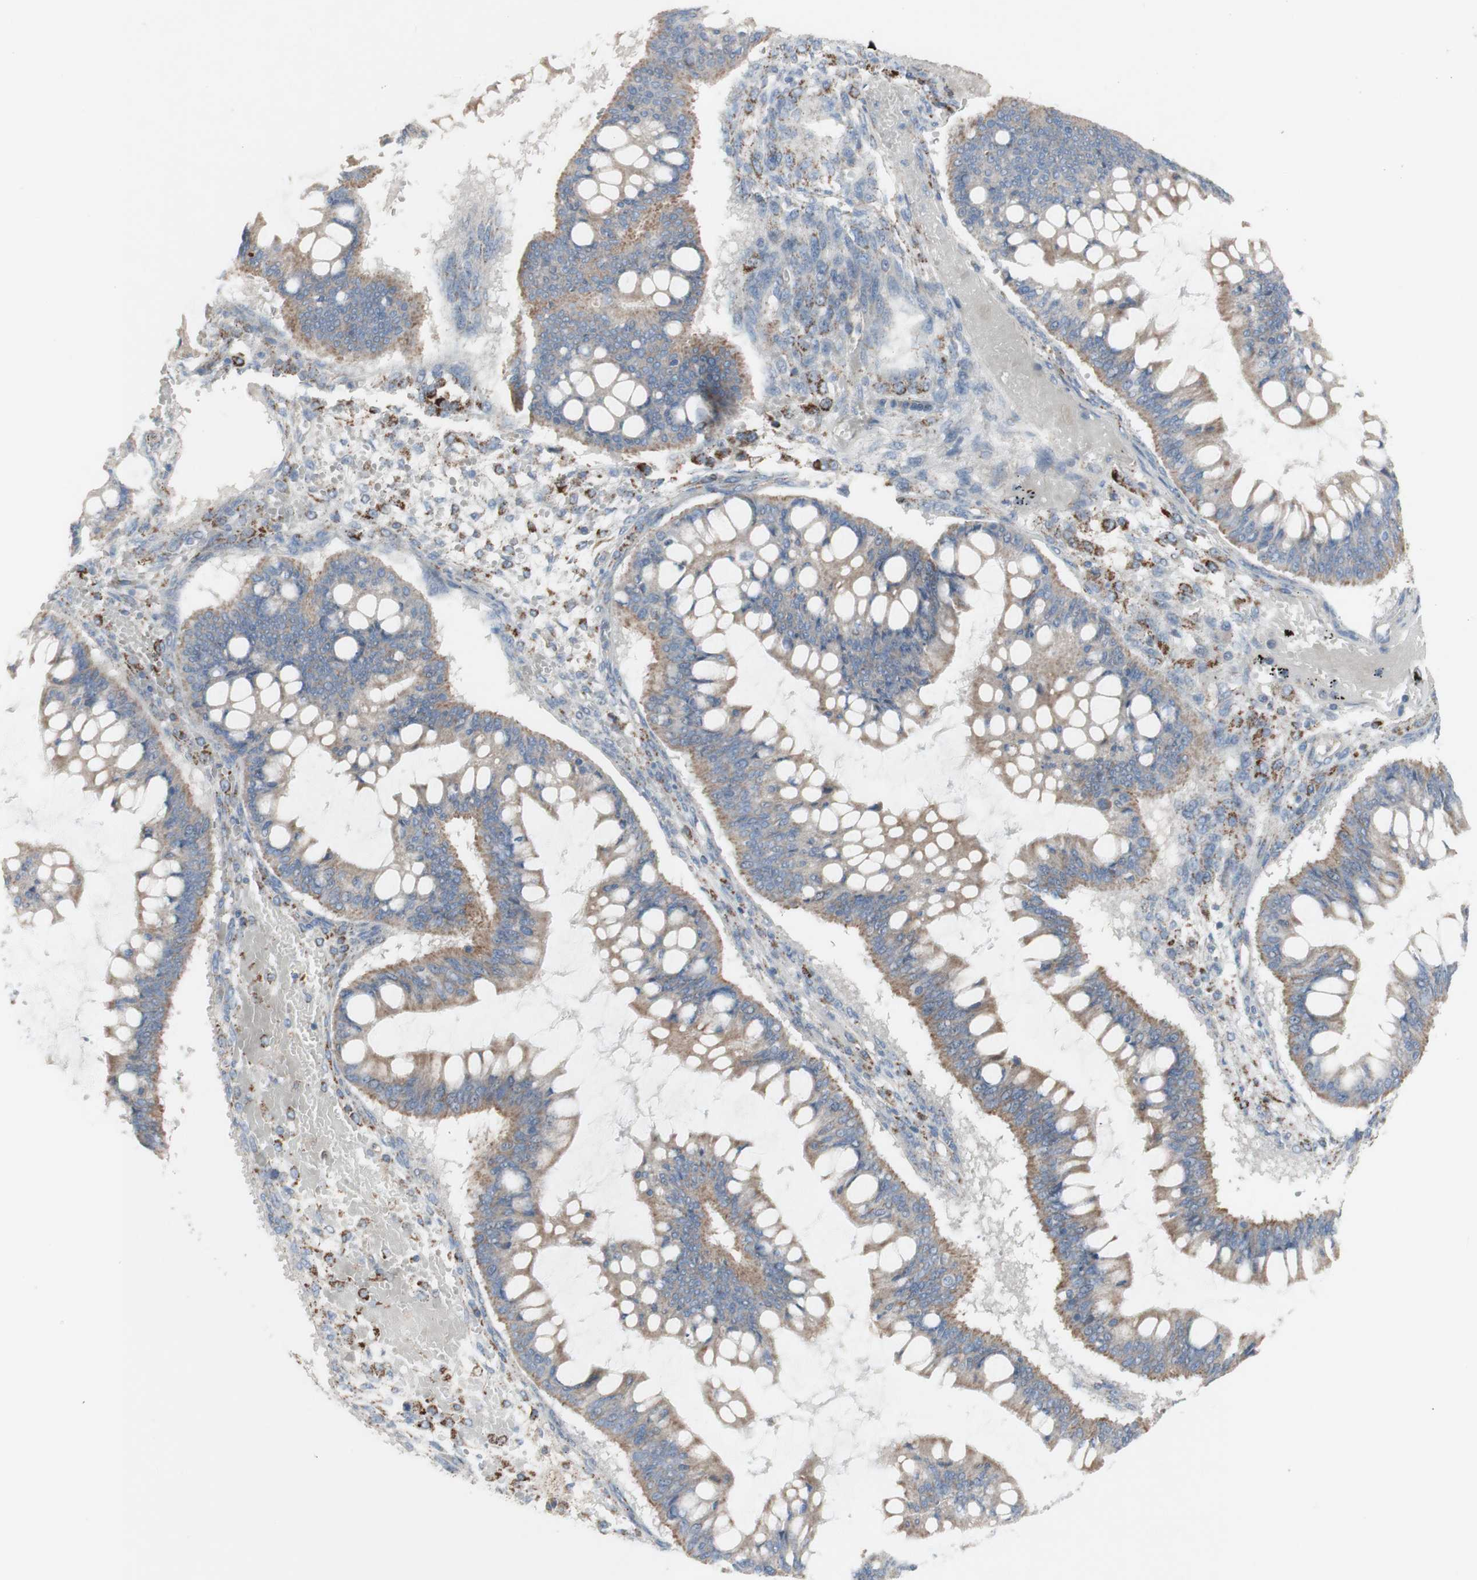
{"staining": {"intensity": "weak", "quantity": ">75%", "location": "cytoplasmic/membranous"}, "tissue": "ovarian cancer", "cell_type": "Tumor cells", "image_type": "cancer", "snomed": [{"axis": "morphology", "description": "Cystadenocarcinoma, mucinous, NOS"}, {"axis": "topography", "description": "Ovary"}], "caption": "Ovarian cancer stained for a protein displays weak cytoplasmic/membranous positivity in tumor cells. The protein of interest is stained brown, and the nuclei are stained in blue (DAB IHC with brightfield microscopy, high magnification).", "gene": "CNTNAP1", "patient": {"sex": "female", "age": 73}}